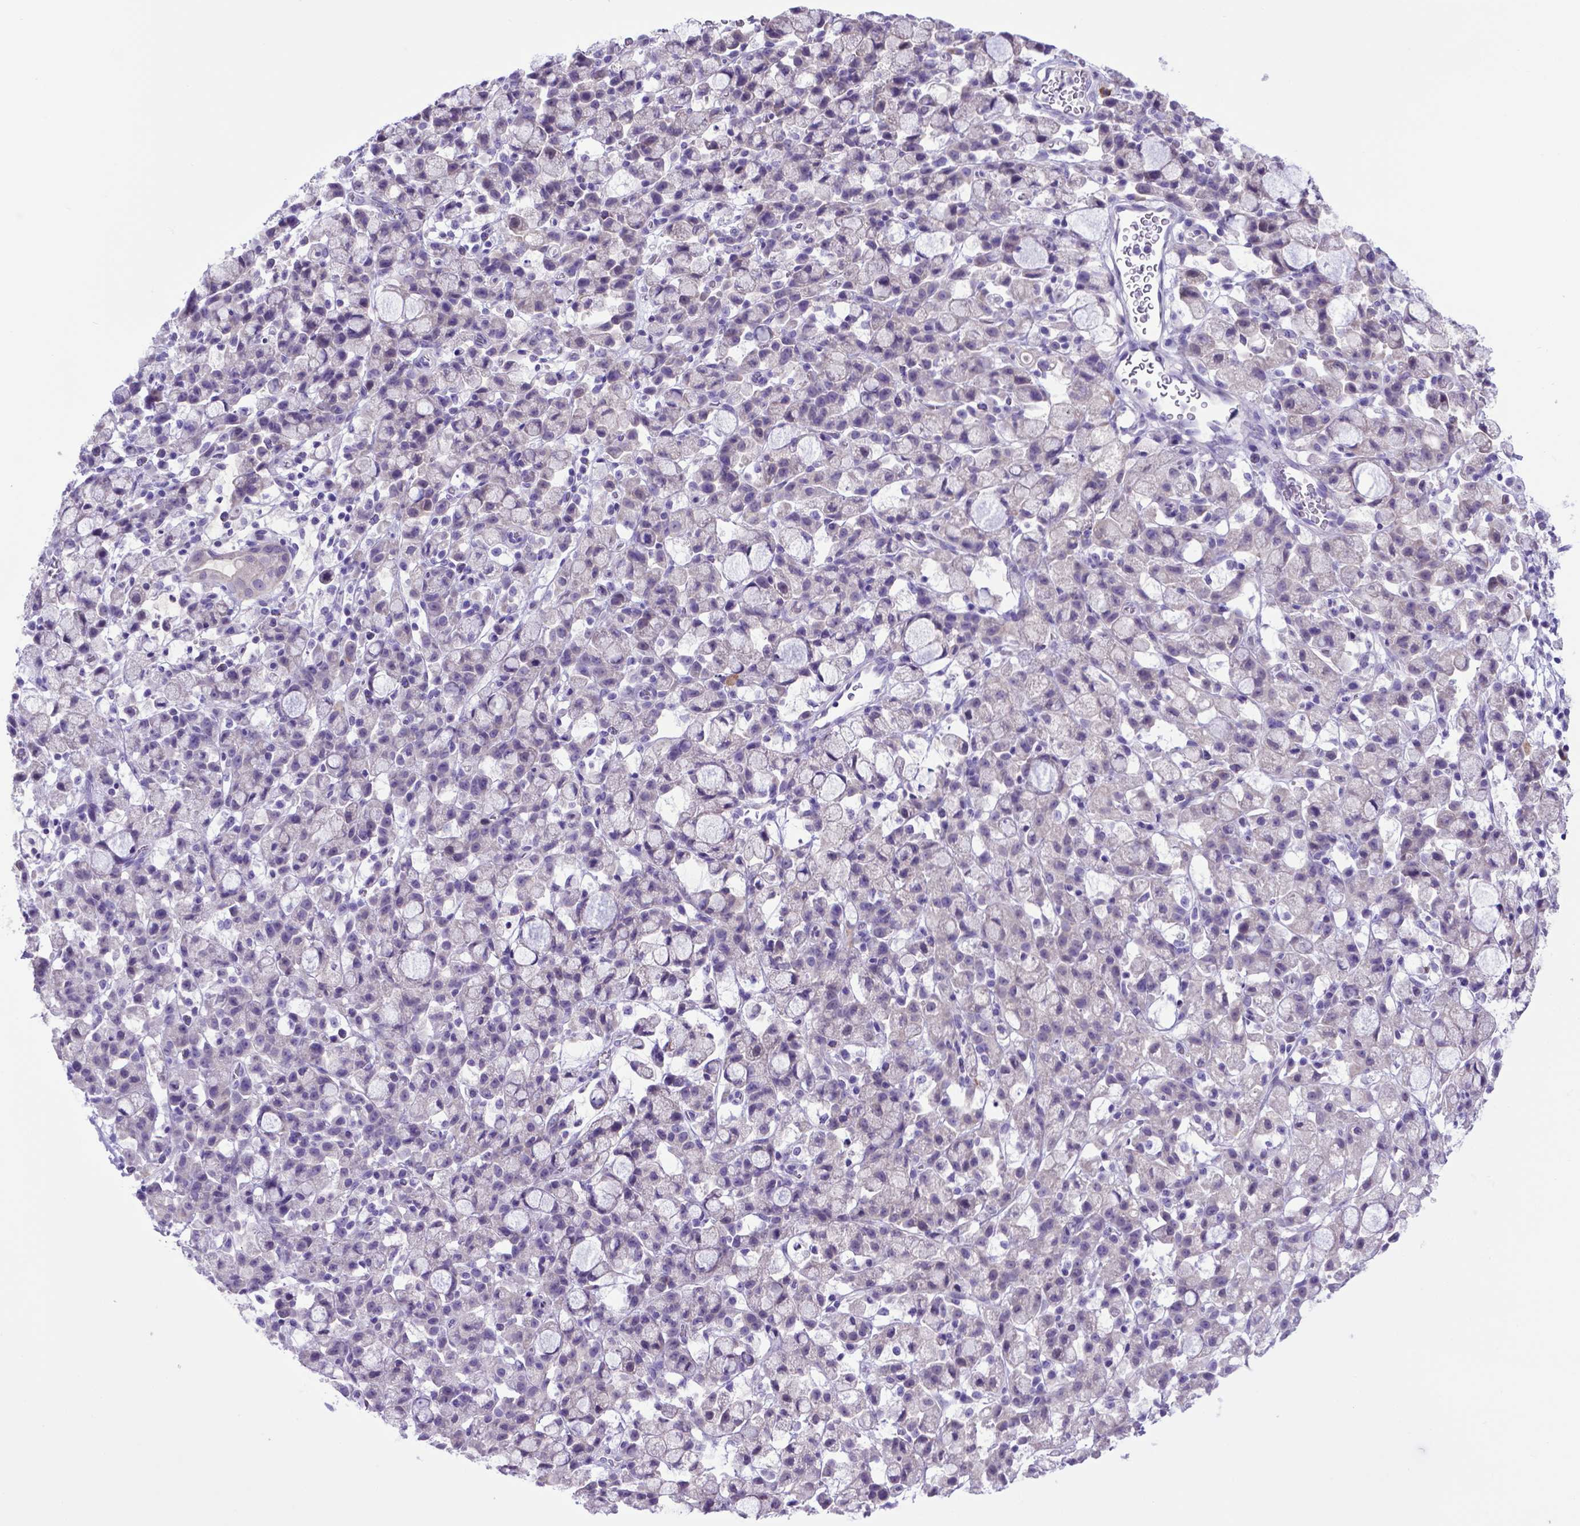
{"staining": {"intensity": "negative", "quantity": "none", "location": "none"}, "tissue": "stomach cancer", "cell_type": "Tumor cells", "image_type": "cancer", "snomed": [{"axis": "morphology", "description": "Adenocarcinoma, NOS"}, {"axis": "topography", "description": "Stomach"}], "caption": "This histopathology image is of stomach cancer stained with immunohistochemistry to label a protein in brown with the nuclei are counter-stained blue. There is no staining in tumor cells.", "gene": "ADRA2B", "patient": {"sex": "male", "age": 58}}